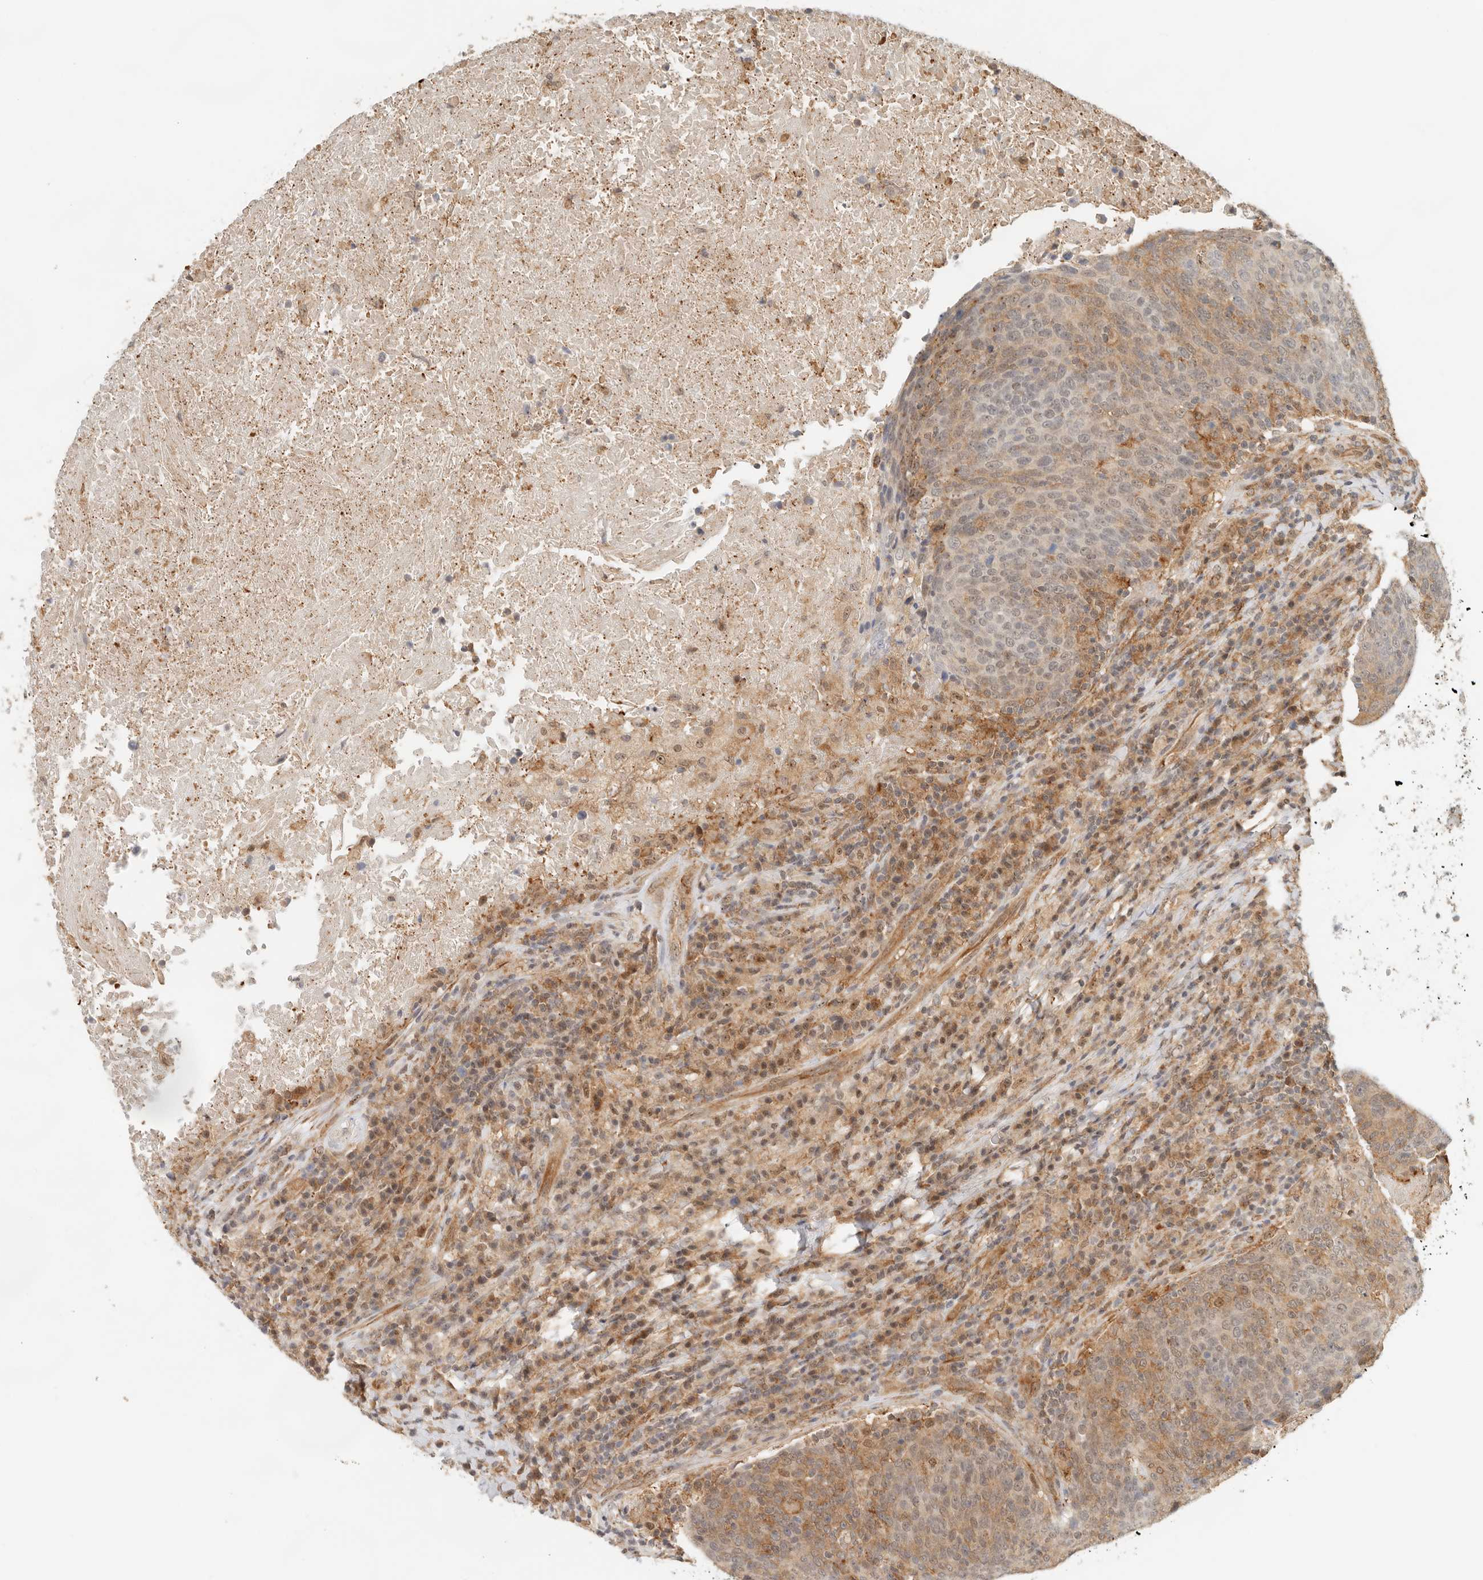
{"staining": {"intensity": "weak", "quantity": "25%-75%", "location": "cytoplasmic/membranous,nuclear"}, "tissue": "head and neck cancer", "cell_type": "Tumor cells", "image_type": "cancer", "snomed": [{"axis": "morphology", "description": "Squamous cell carcinoma, NOS"}, {"axis": "morphology", "description": "Squamous cell carcinoma, metastatic, NOS"}, {"axis": "topography", "description": "Lymph node"}, {"axis": "topography", "description": "Head-Neck"}], "caption": "Weak cytoplasmic/membranous and nuclear staining for a protein is appreciated in about 25%-75% of tumor cells of head and neck cancer using immunohistochemistry (IHC).", "gene": "HEXD", "patient": {"sex": "male", "age": 62}}